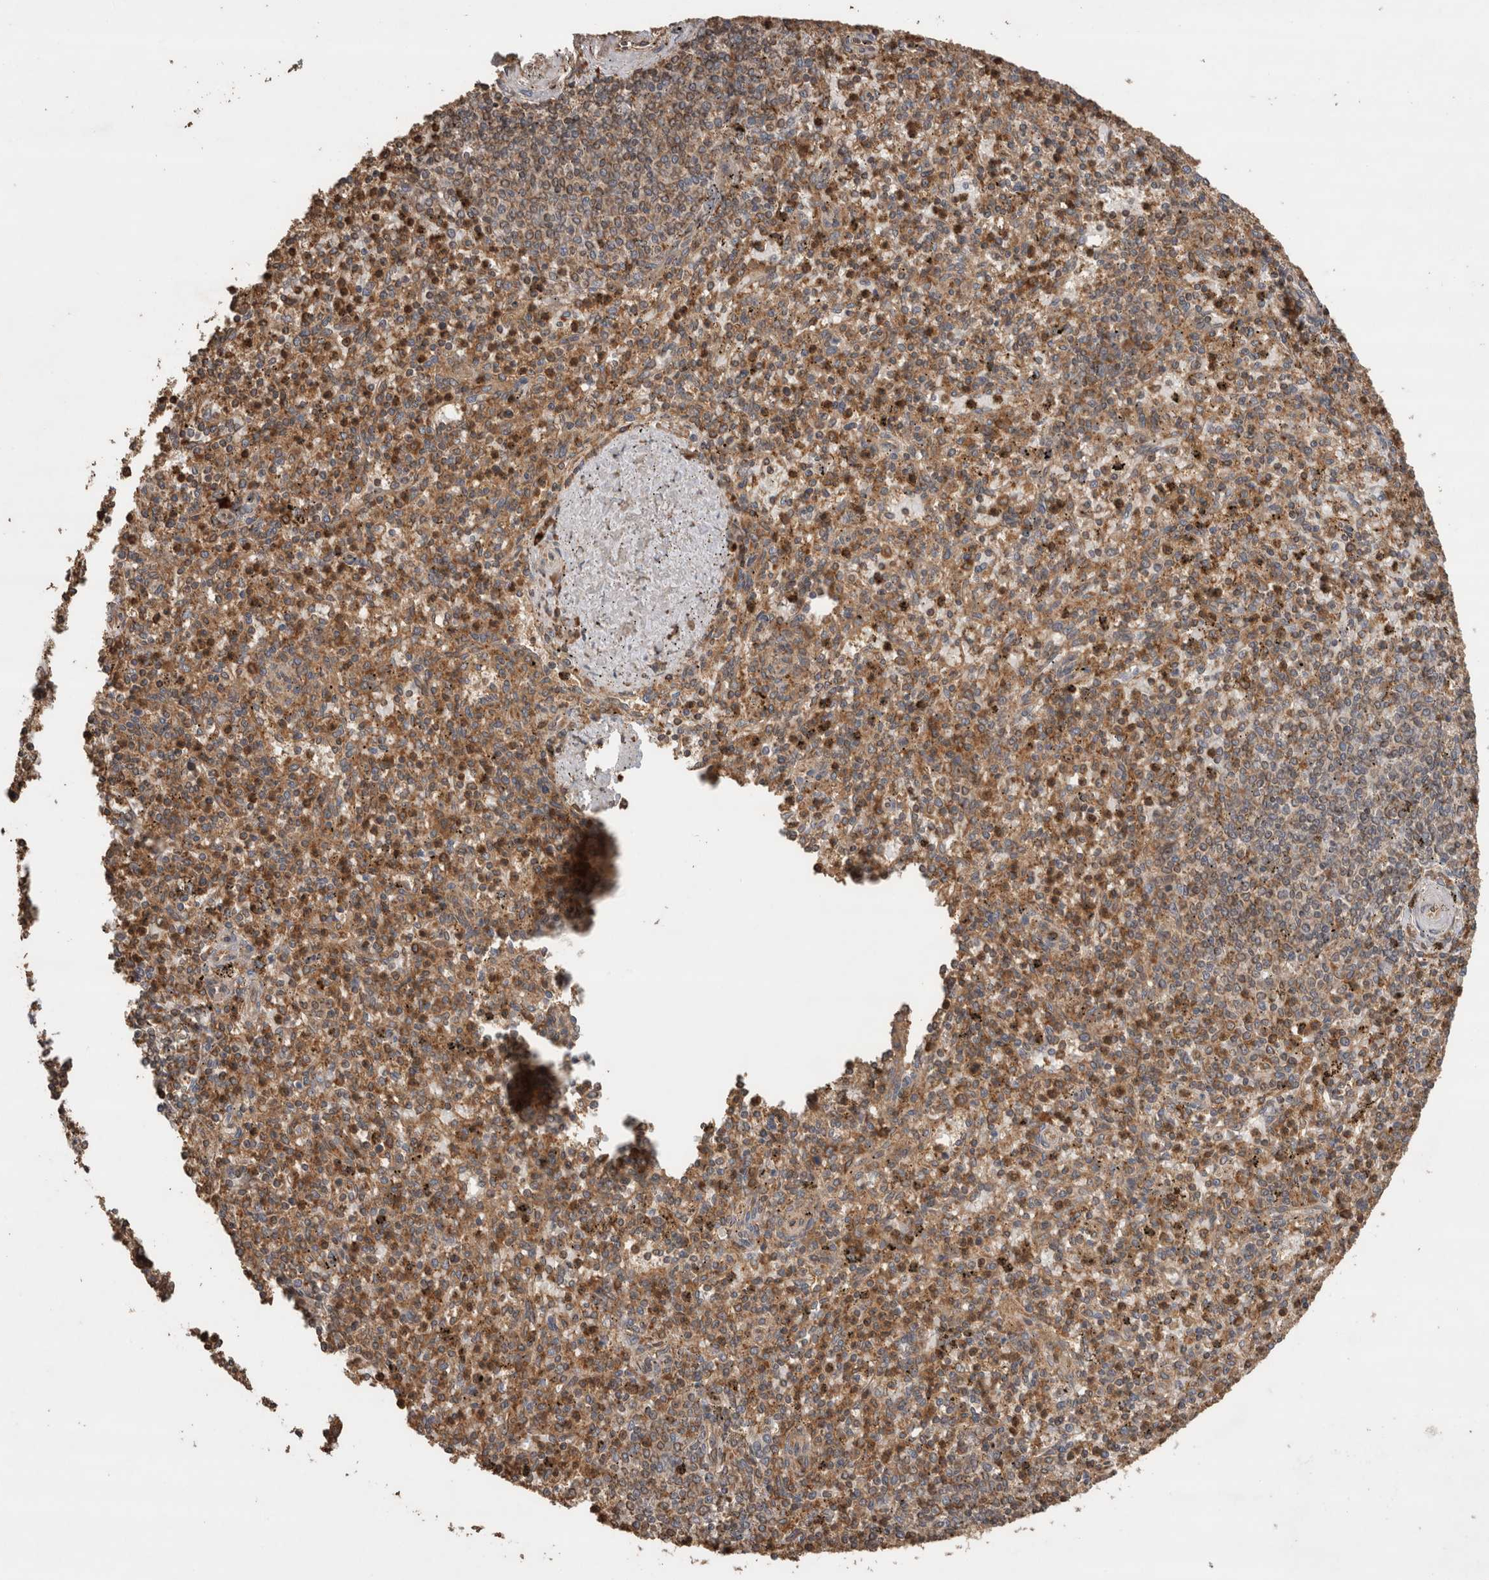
{"staining": {"intensity": "moderate", "quantity": ">75%", "location": "cytoplasmic/membranous"}, "tissue": "spleen", "cell_type": "Cells in red pulp", "image_type": "normal", "snomed": [{"axis": "morphology", "description": "Normal tissue, NOS"}, {"axis": "topography", "description": "Spleen"}], "caption": "The histopathology image reveals immunohistochemical staining of unremarkable spleen. There is moderate cytoplasmic/membranous expression is present in about >75% of cells in red pulp.", "gene": "OTUD7B", "patient": {"sex": "male", "age": 72}}